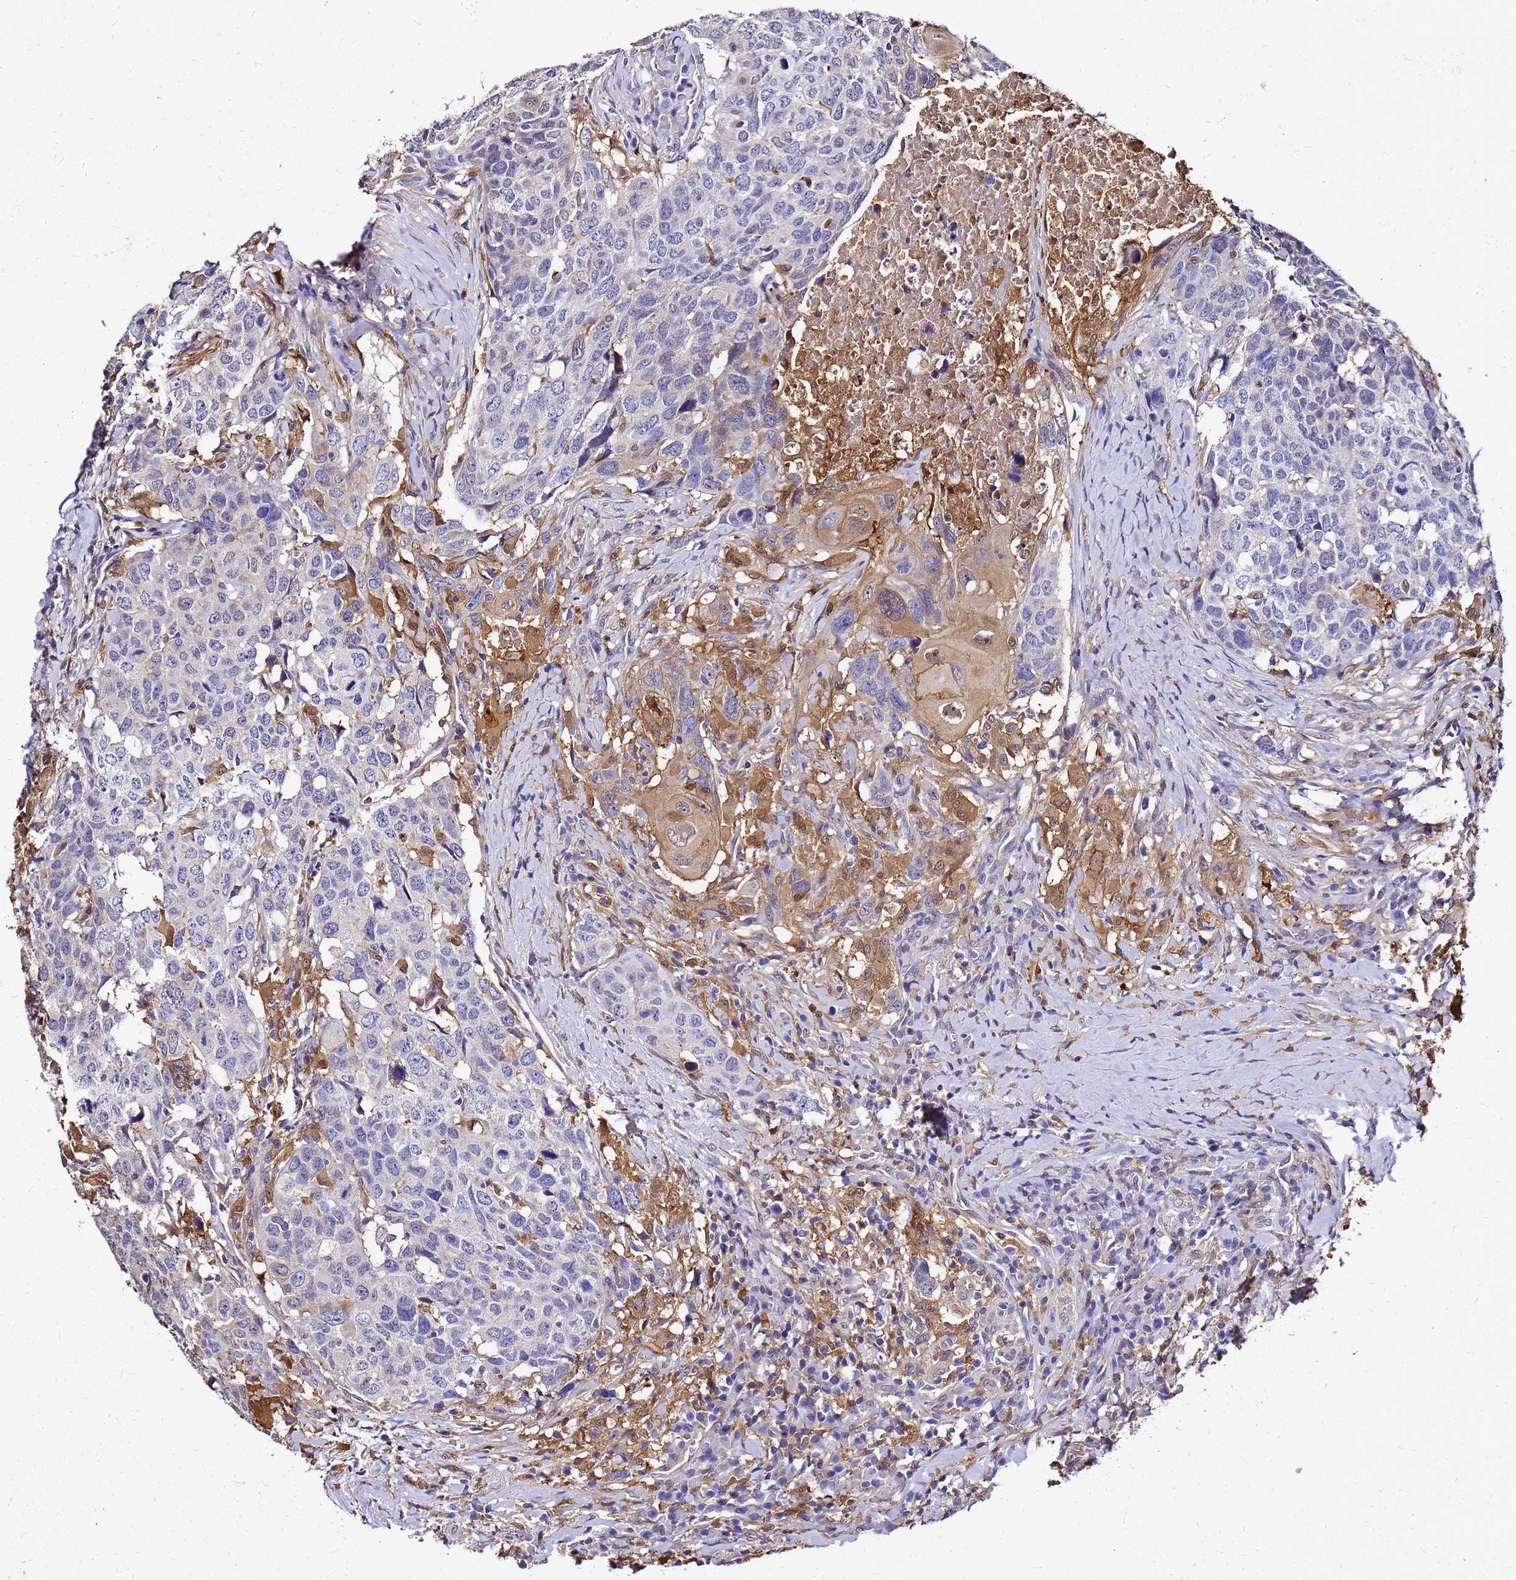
{"staining": {"intensity": "moderate", "quantity": "<25%", "location": "cytoplasmic/membranous,nuclear"}, "tissue": "head and neck cancer", "cell_type": "Tumor cells", "image_type": "cancer", "snomed": [{"axis": "morphology", "description": "Squamous cell carcinoma, NOS"}, {"axis": "topography", "description": "Head-Neck"}], "caption": "Immunohistochemical staining of human squamous cell carcinoma (head and neck) reveals low levels of moderate cytoplasmic/membranous and nuclear protein expression in about <25% of tumor cells.", "gene": "S100A11", "patient": {"sex": "male", "age": 66}}